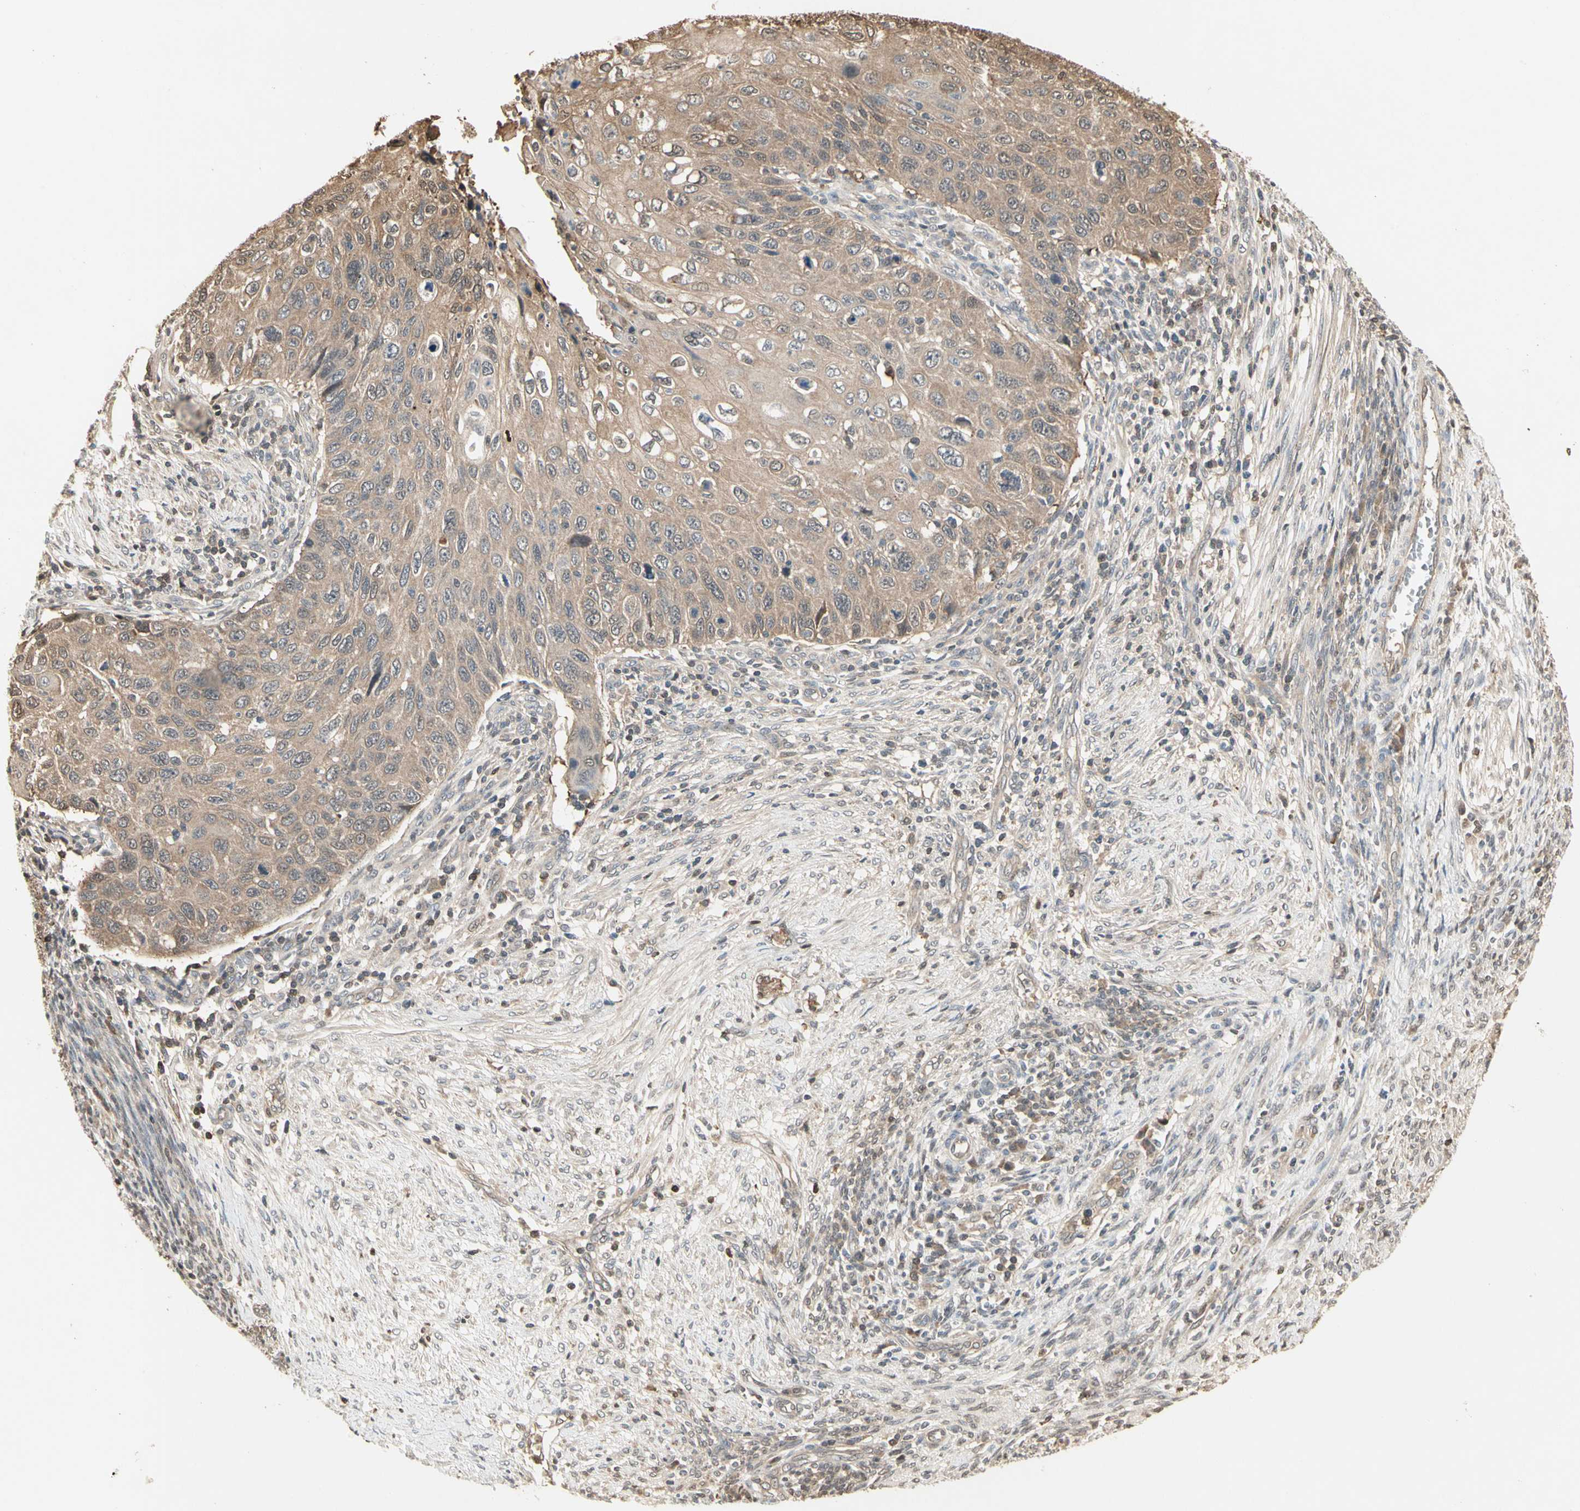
{"staining": {"intensity": "moderate", "quantity": ">75%", "location": "cytoplasmic/membranous"}, "tissue": "cervical cancer", "cell_type": "Tumor cells", "image_type": "cancer", "snomed": [{"axis": "morphology", "description": "Squamous cell carcinoma, NOS"}, {"axis": "topography", "description": "Cervix"}], "caption": "Brown immunohistochemical staining in human cervical cancer (squamous cell carcinoma) shows moderate cytoplasmic/membranous staining in about >75% of tumor cells.", "gene": "DRG2", "patient": {"sex": "female", "age": 70}}